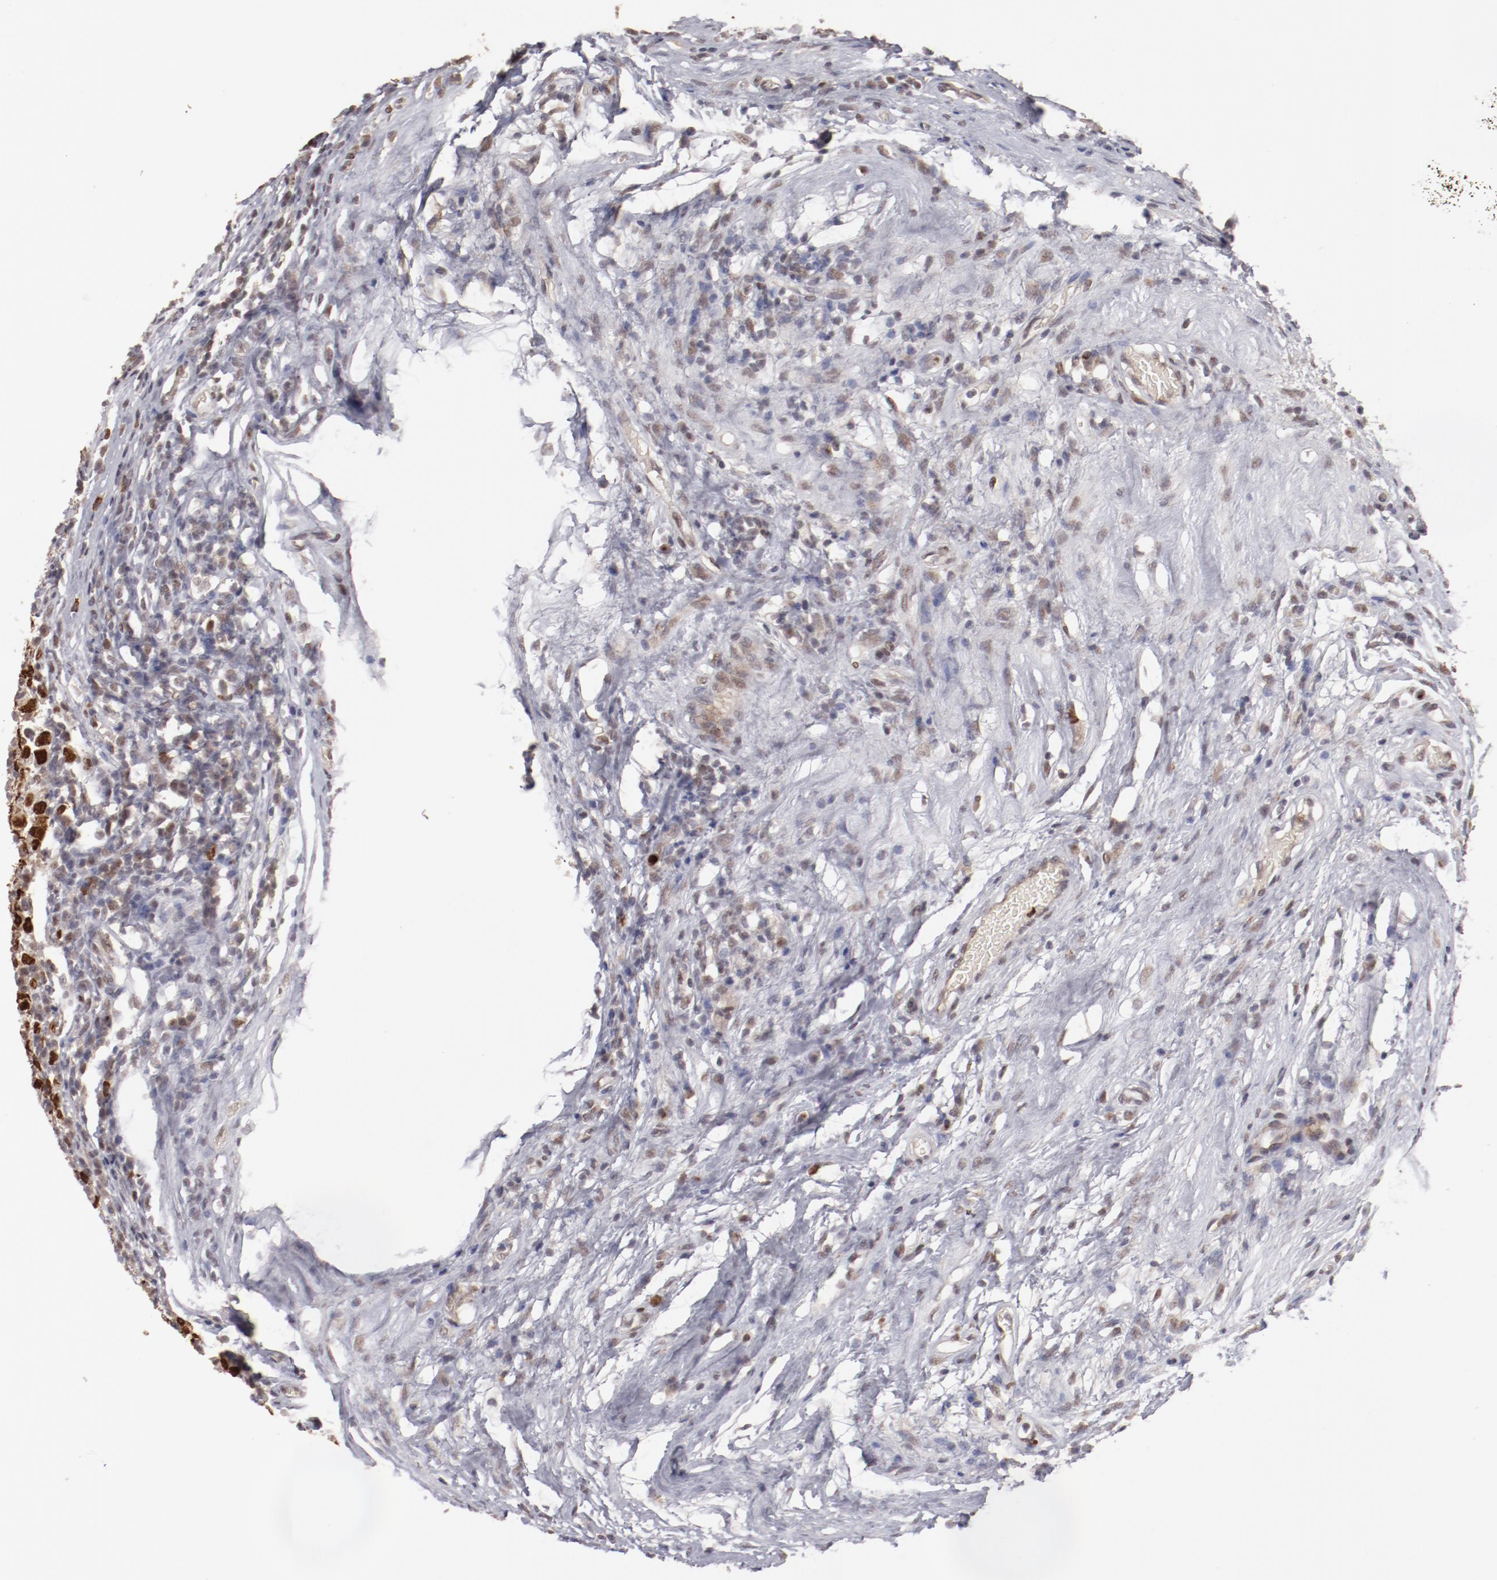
{"staining": {"intensity": "strong", "quantity": ">75%", "location": "nuclear"}, "tissue": "testis cancer", "cell_type": "Tumor cells", "image_type": "cancer", "snomed": [{"axis": "morphology", "description": "Seminoma, NOS"}, {"axis": "topography", "description": "Testis"}], "caption": "This micrograph exhibits testis cancer (seminoma) stained with IHC to label a protein in brown. The nuclear of tumor cells show strong positivity for the protein. Nuclei are counter-stained blue.", "gene": "NFE2", "patient": {"sex": "male", "age": 43}}